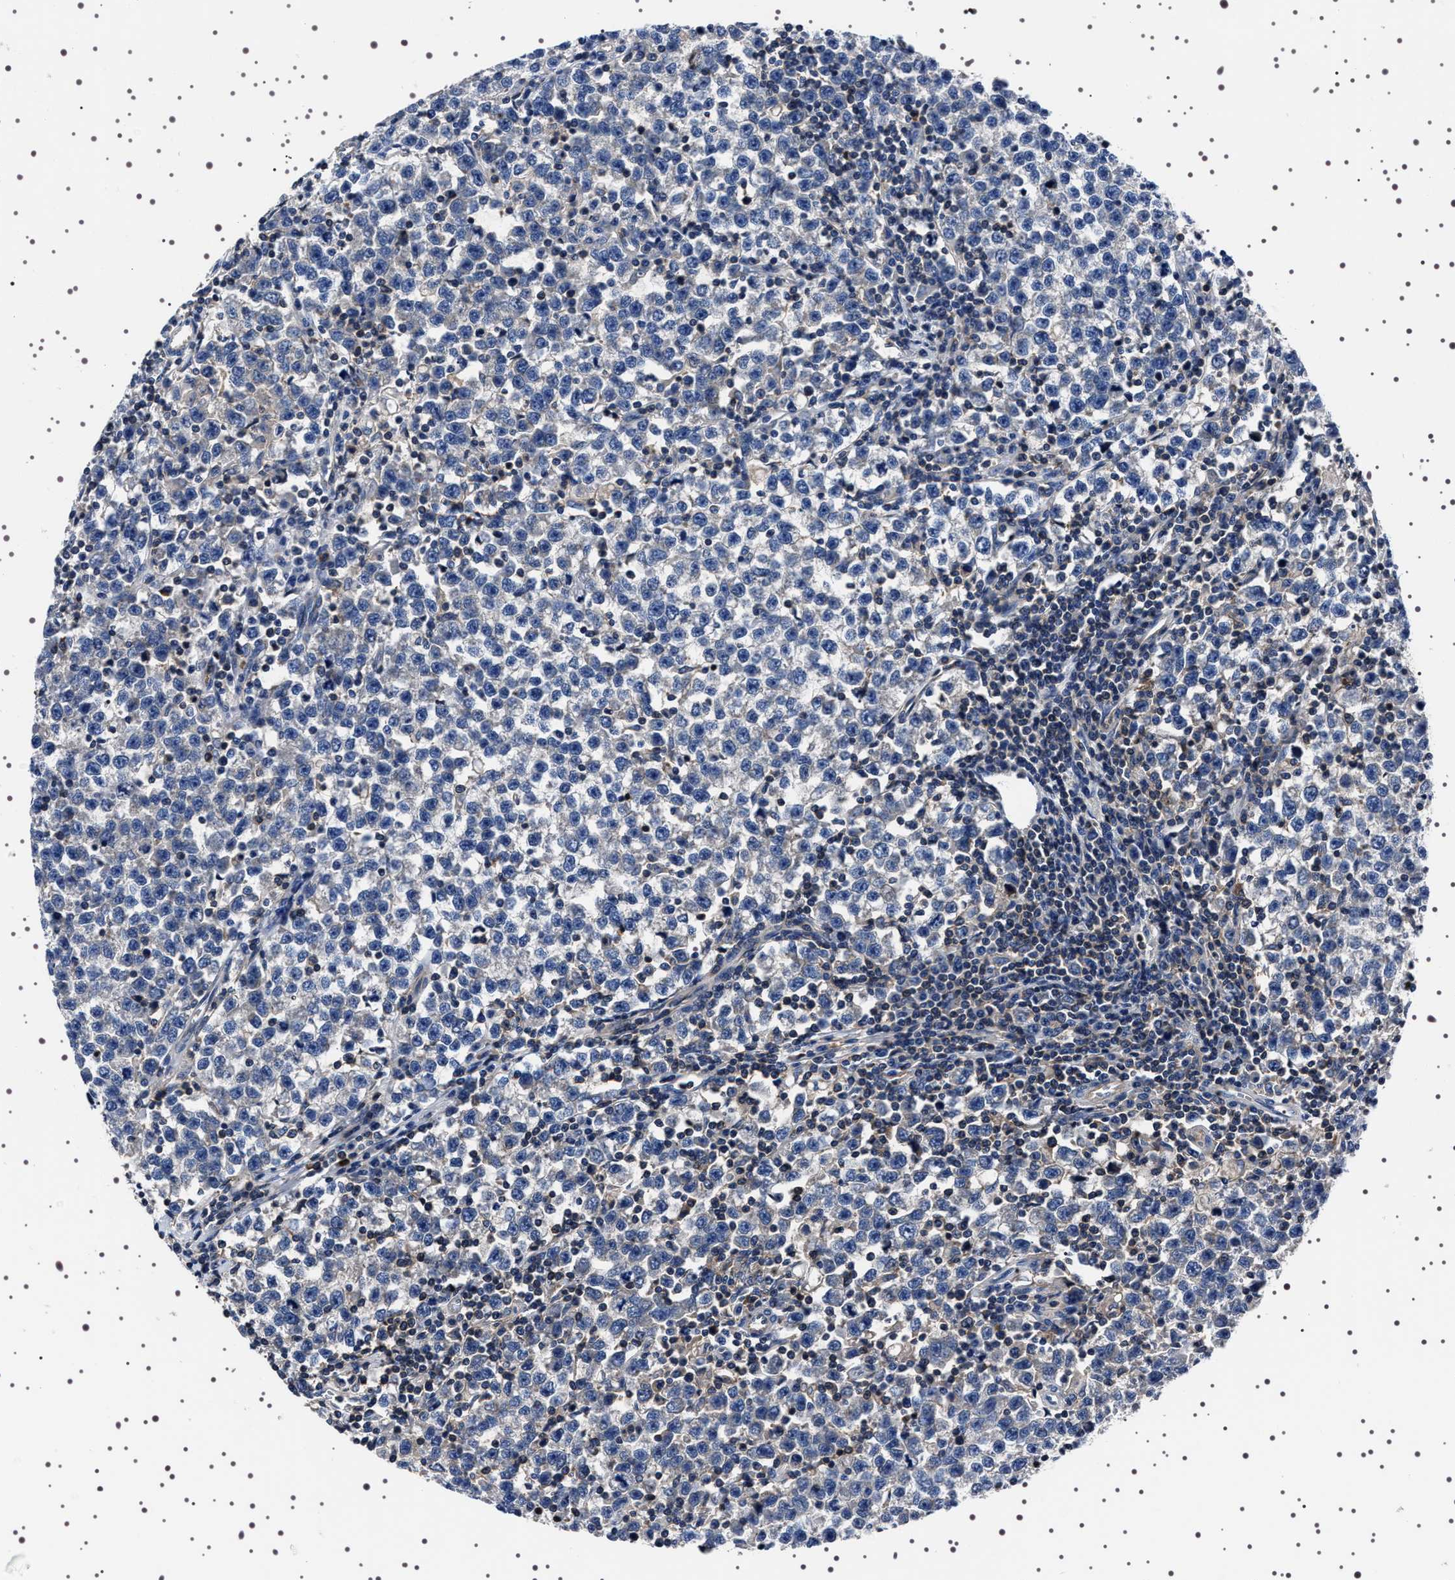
{"staining": {"intensity": "negative", "quantity": "none", "location": "none"}, "tissue": "testis cancer", "cell_type": "Tumor cells", "image_type": "cancer", "snomed": [{"axis": "morphology", "description": "Seminoma, NOS"}, {"axis": "topography", "description": "Testis"}], "caption": "An IHC photomicrograph of testis seminoma is shown. There is no staining in tumor cells of testis seminoma. (Immunohistochemistry (ihc), brightfield microscopy, high magnification).", "gene": "WDR1", "patient": {"sex": "male", "age": 43}}